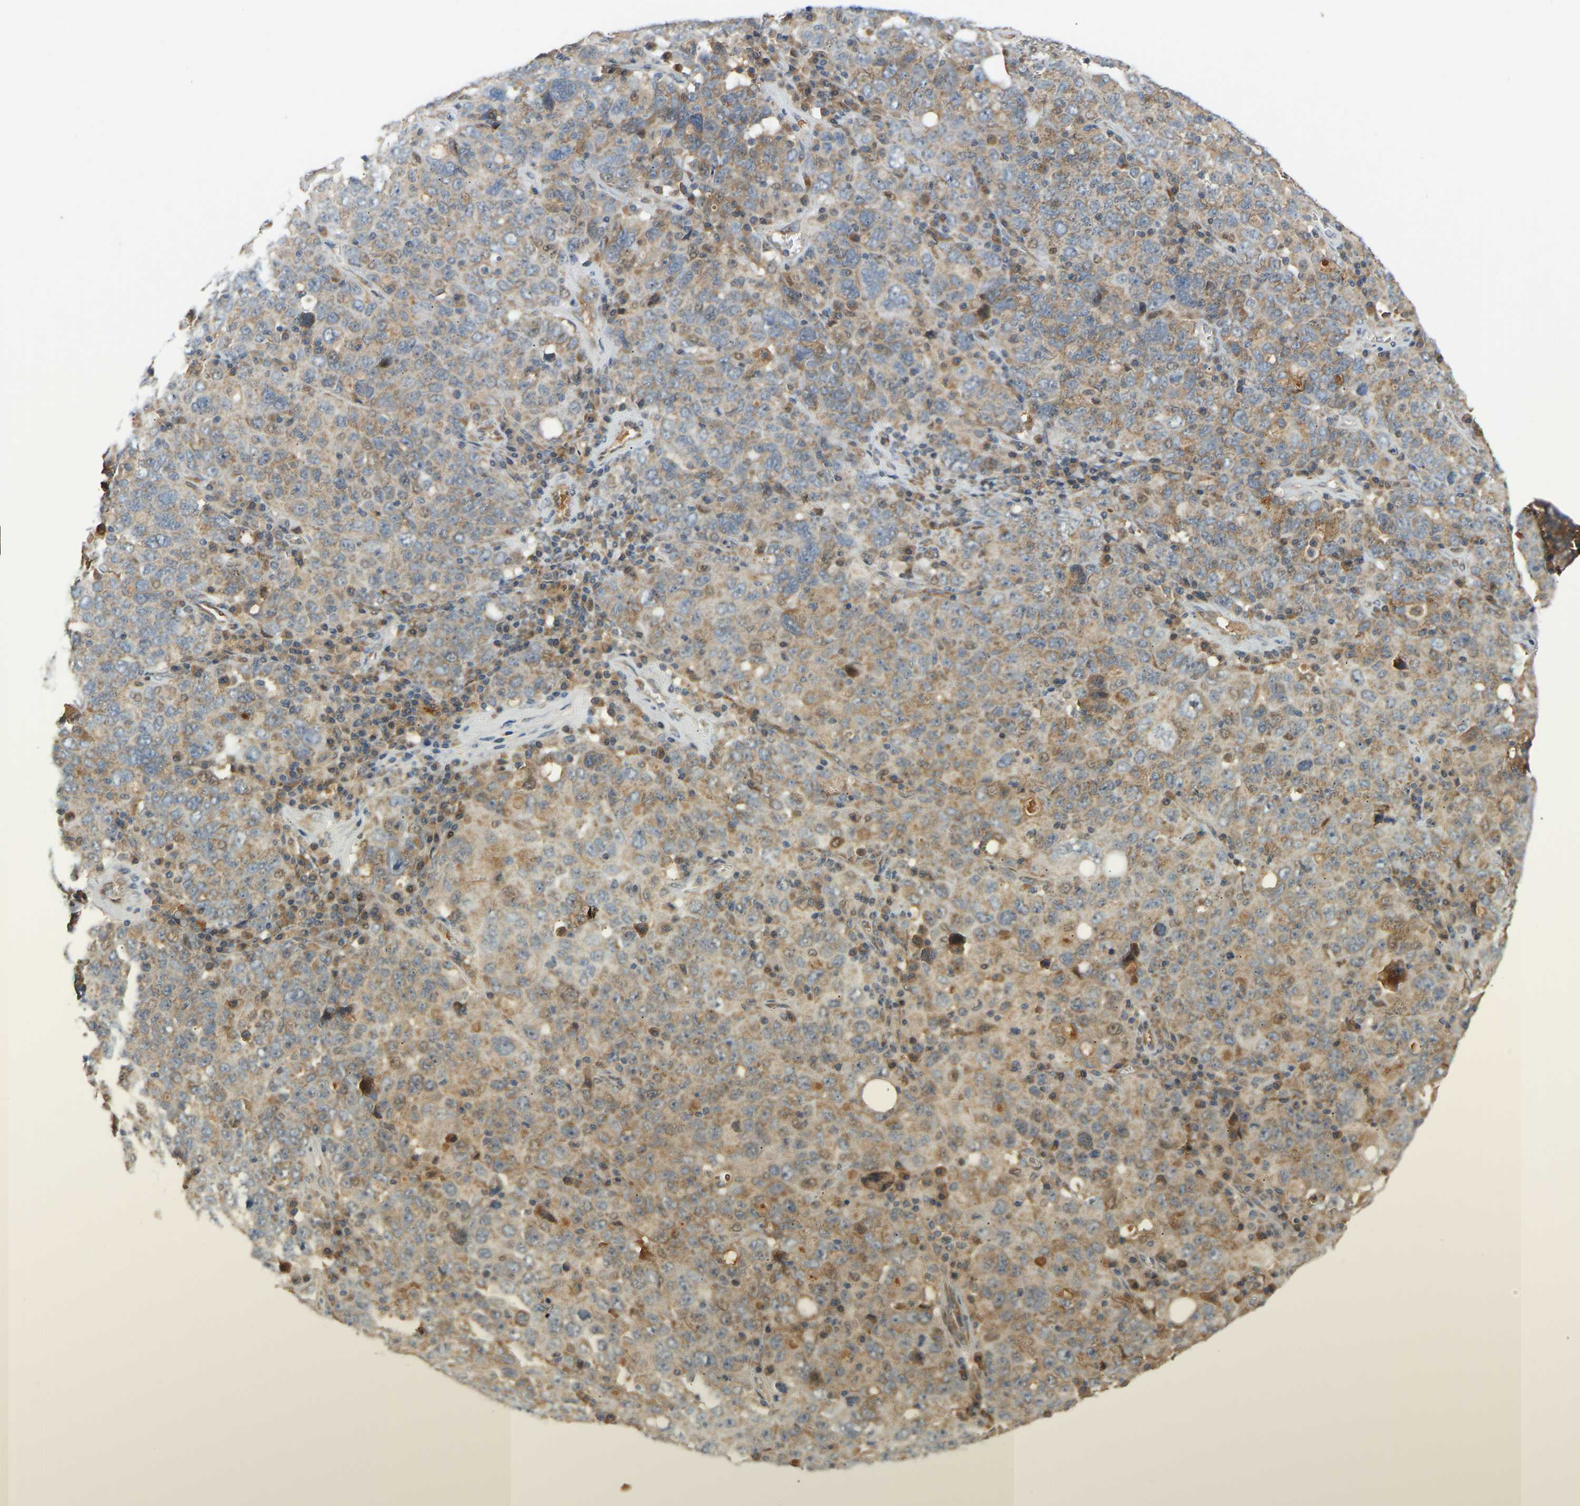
{"staining": {"intensity": "weak", "quantity": "<25%", "location": "cytoplasmic/membranous"}, "tissue": "ovarian cancer", "cell_type": "Tumor cells", "image_type": "cancer", "snomed": [{"axis": "morphology", "description": "Carcinoma, endometroid"}, {"axis": "topography", "description": "Ovary"}], "caption": "A high-resolution histopathology image shows immunohistochemistry (IHC) staining of ovarian cancer (endometroid carcinoma), which exhibits no significant expression in tumor cells.", "gene": "PTCD1", "patient": {"sex": "female", "age": 62}}